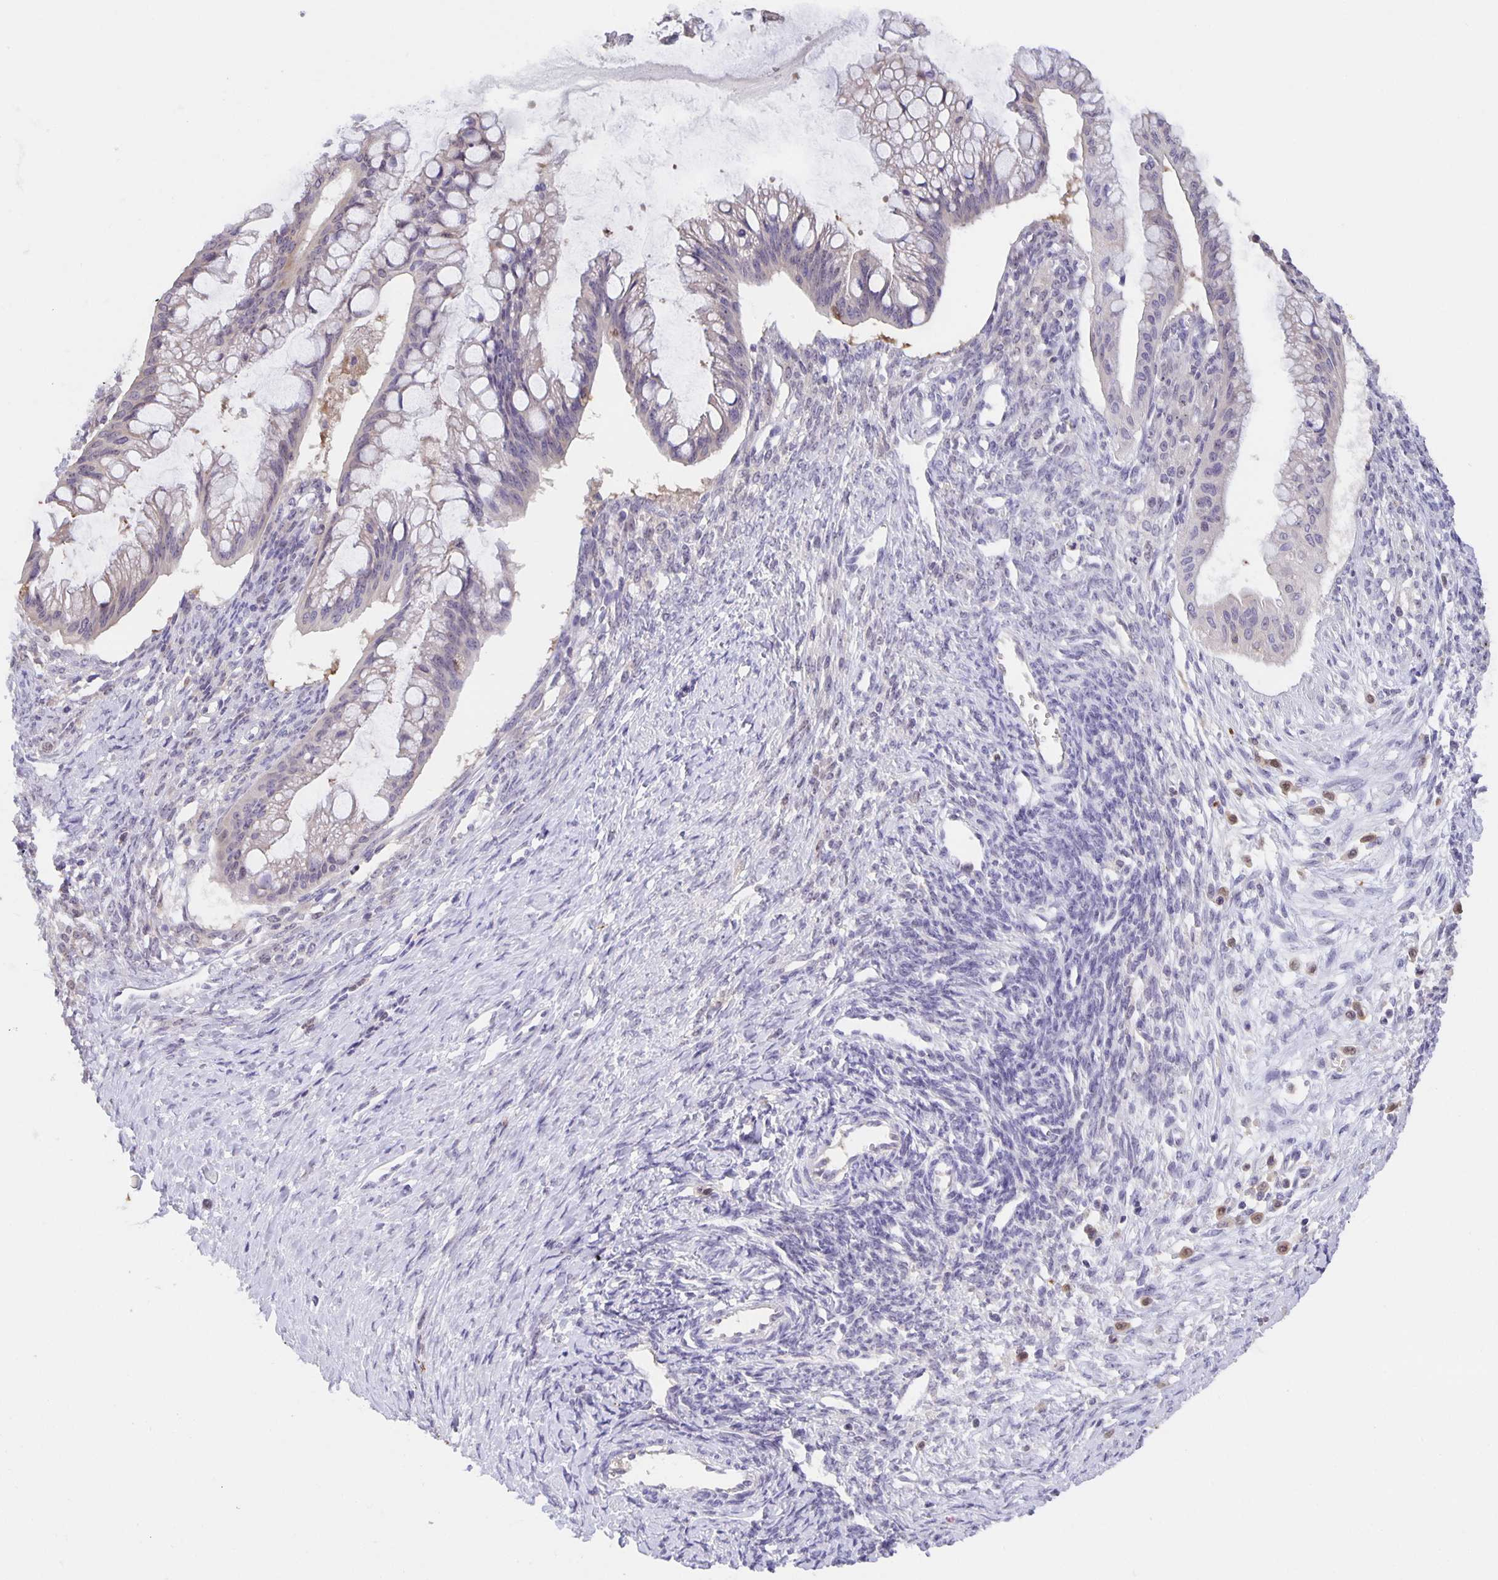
{"staining": {"intensity": "negative", "quantity": "none", "location": "none"}, "tissue": "ovarian cancer", "cell_type": "Tumor cells", "image_type": "cancer", "snomed": [{"axis": "morphology", "description": "Cystadenocarcinoma, mucinous, NOS"}, {"axis": "topography", "description": "Ovary"}], "caption": "Immunohistochemical staining of human ovarian cancer (mucinous cystadenocarcinoma) reveals no significant positivity in tumor cells.", "gene": "MARCHF6", "patient": {"sex": "female", "age": 73}}